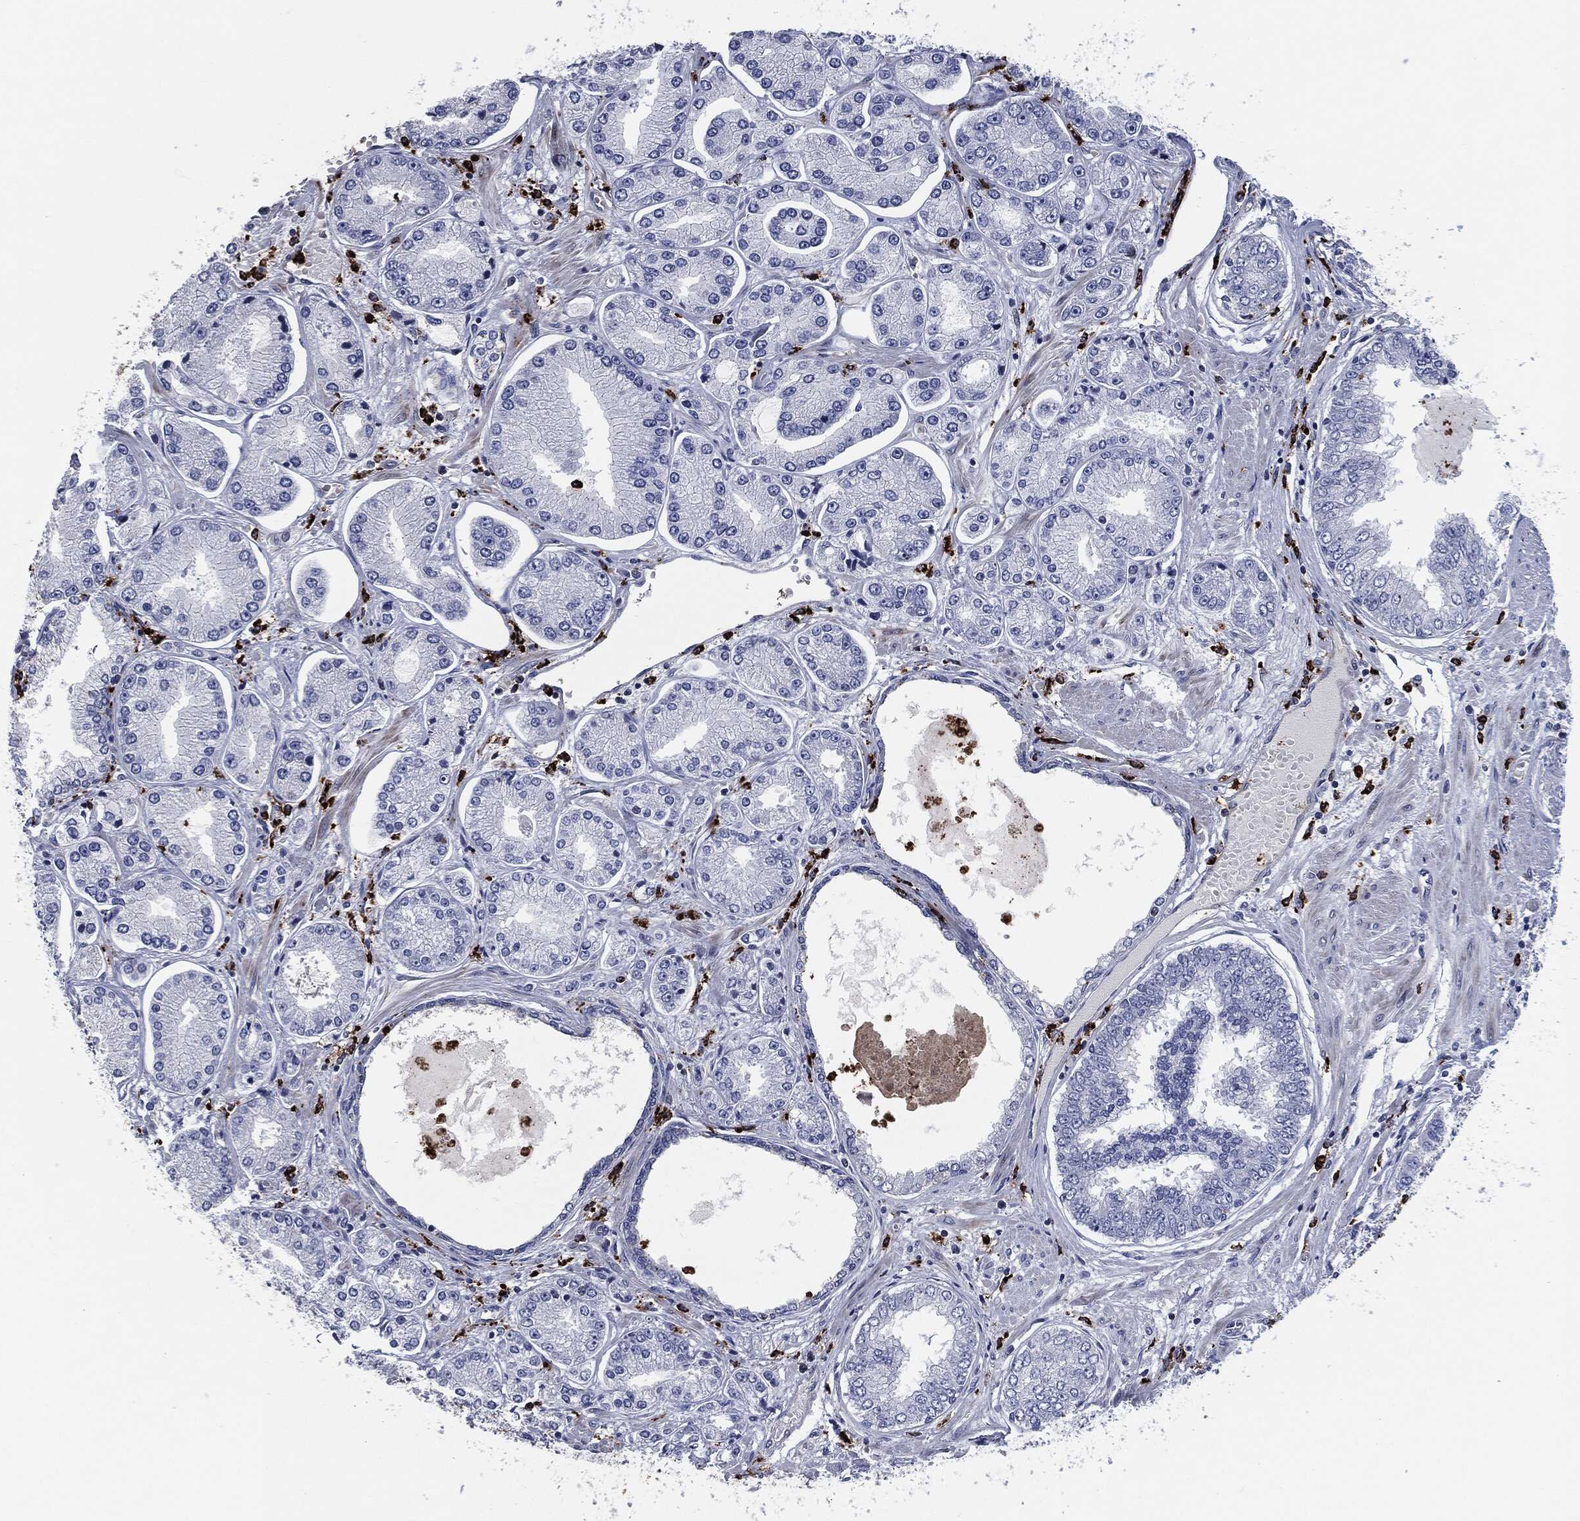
{"staining": {"intensity": "negative", "quantity": "none", "location": "none"}, "tissue": "prostate cancer", "cell_type": "Tumor cells", "image_type": "cancer", "snomed": [{"axis": "morphology", "description": "Adenocarcinoma, Low grade"}, {"axis": "topography", "description": "Prostate"}], "caption": "High power microscopy histopathology image of an immunohistochemistry histopathology image of low-grade adenocarcinoma (prostate), revealing no significant expression in tumor cells.", "gene": "MPO", "patient": {"sex": "male", "age": 72}}